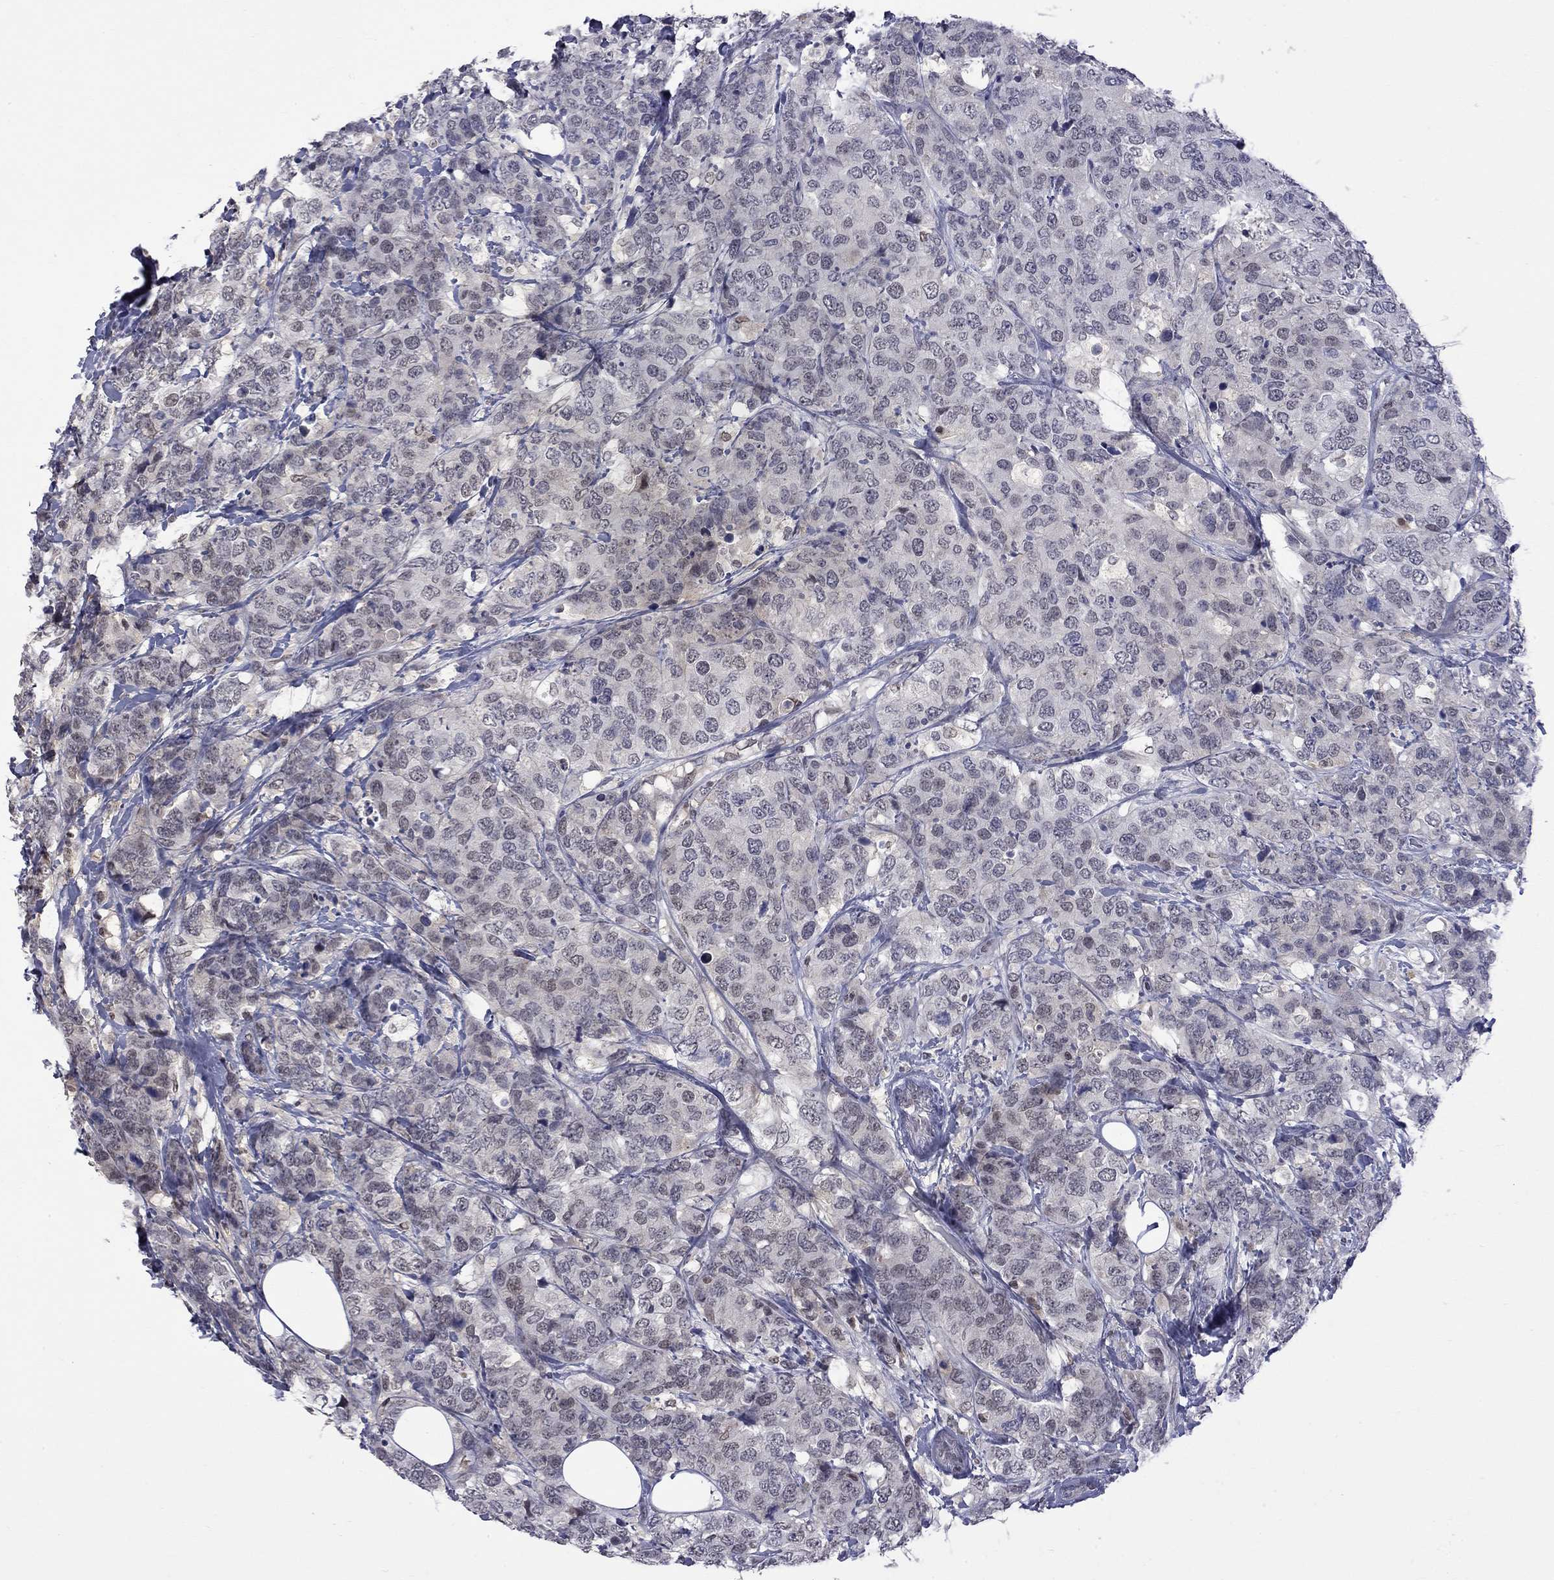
{"staining": {"intensity": "negative", "quantity": "none", "location": "none"}, "tissue": "breast cancer", "cell_type": "Tumor cells", "image_type": "cancer", "snomed": [{"axis": "morphology", "description": "Lobular carcinoma"}, {"axis": "topography", "description": "Breast"}], "caption": "Tumor cells show no significant protein staining in lobular carcinoma (breast). (DAB (3,3'-diaminobenzidine) IHC, high magnification).", "gene": "RFWD3", "patient": {"sex": "female", "age": 59}}